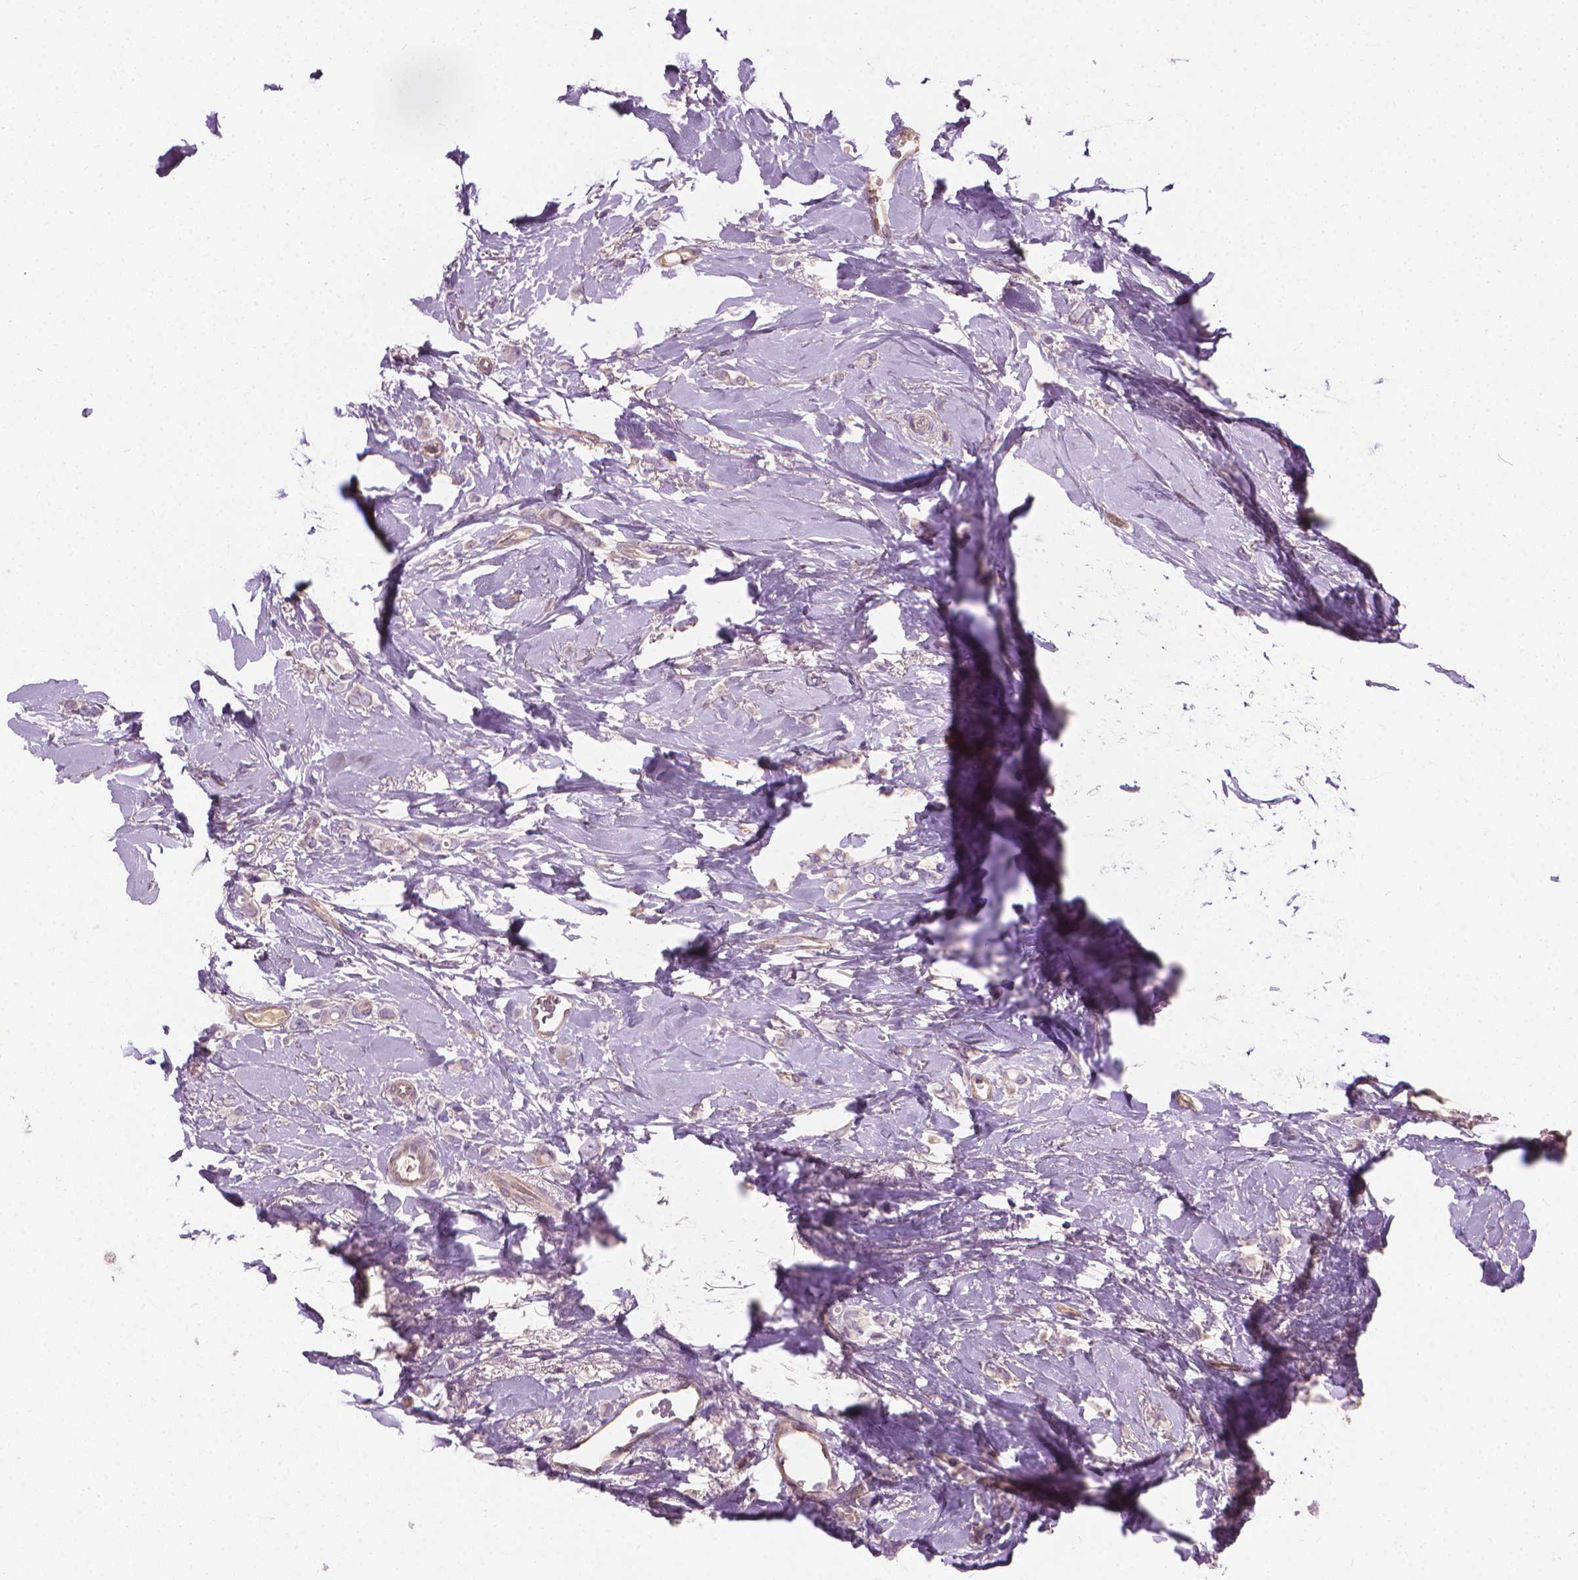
{"staining": {"intensity": "negative", "quantity": "none", "location": "none"}, "tissue": "breast cancer", "cell_type": "Tumor cells", "image_type": "cancer", "snomed": [{"axis": "morphology", "description": "Lobular carcinoma"}, {"axis": "topography", "description": "Breast"}], "caption": "Tumor cells are negative for protein expression in human breast cancer.", "gene": "RIIAD1", "patient": {"sex": "female", "age": 66}}